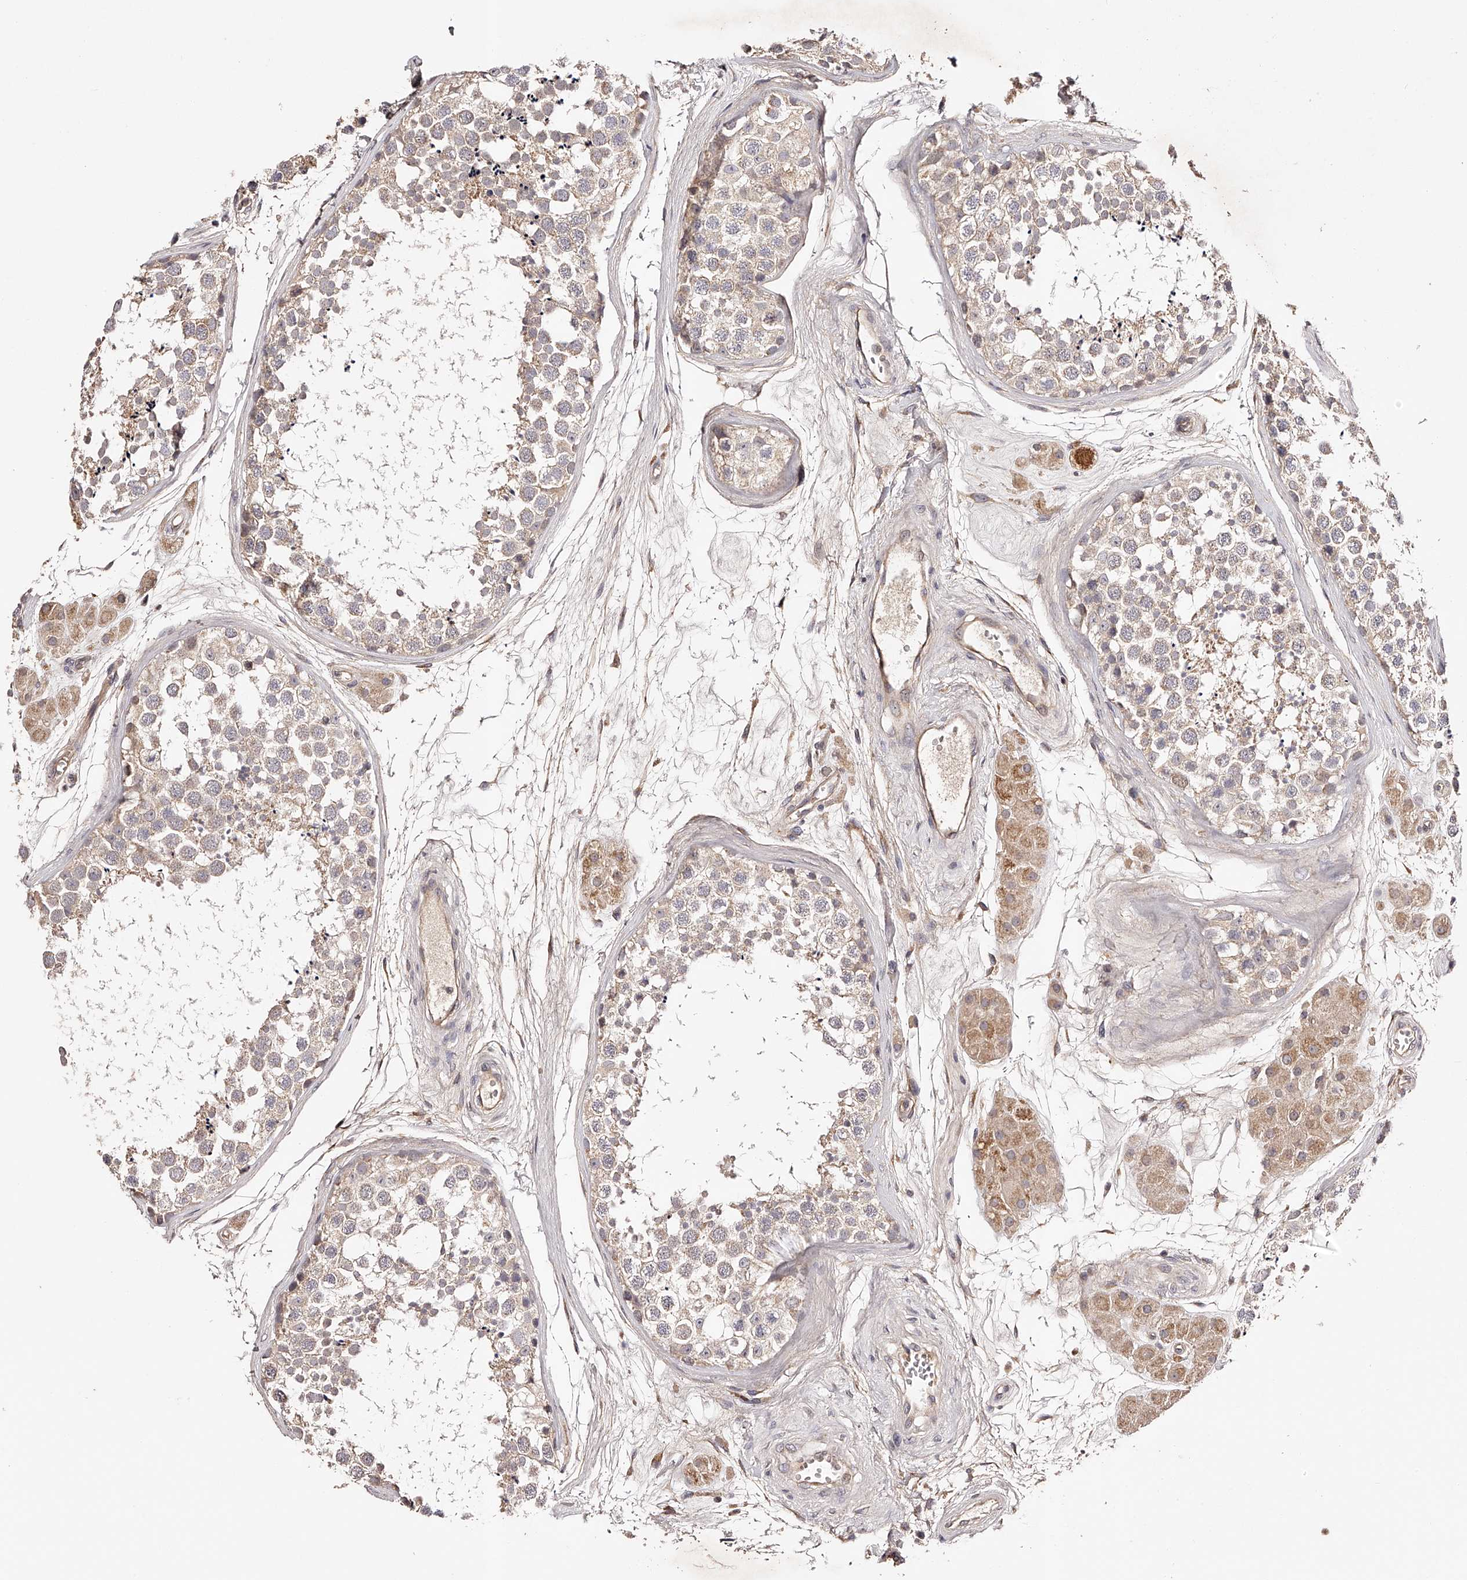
{"staining": {"intensity": "weak", "quantity": ">75%", "location": "cytoplasmic/membranous"}, "tissue": "testis", "cell_type": "Cells in seminiferous ducts", "image_type": "normal", "snomed": [{"axis": "morphology", "description": "Normal tissue, NOS"}, {"axis": "topography", "description": "Testis"}], "caption": "DAB (3,3'-diaminobenzidine) immunohistochemical staining of normal testis demonstrates weak cytoplasmic/membranous protein positivity in about >75% of cells in seminiferous ducts.", "gene": "USP21", "patient": {"sex": "male", "age": 56}}